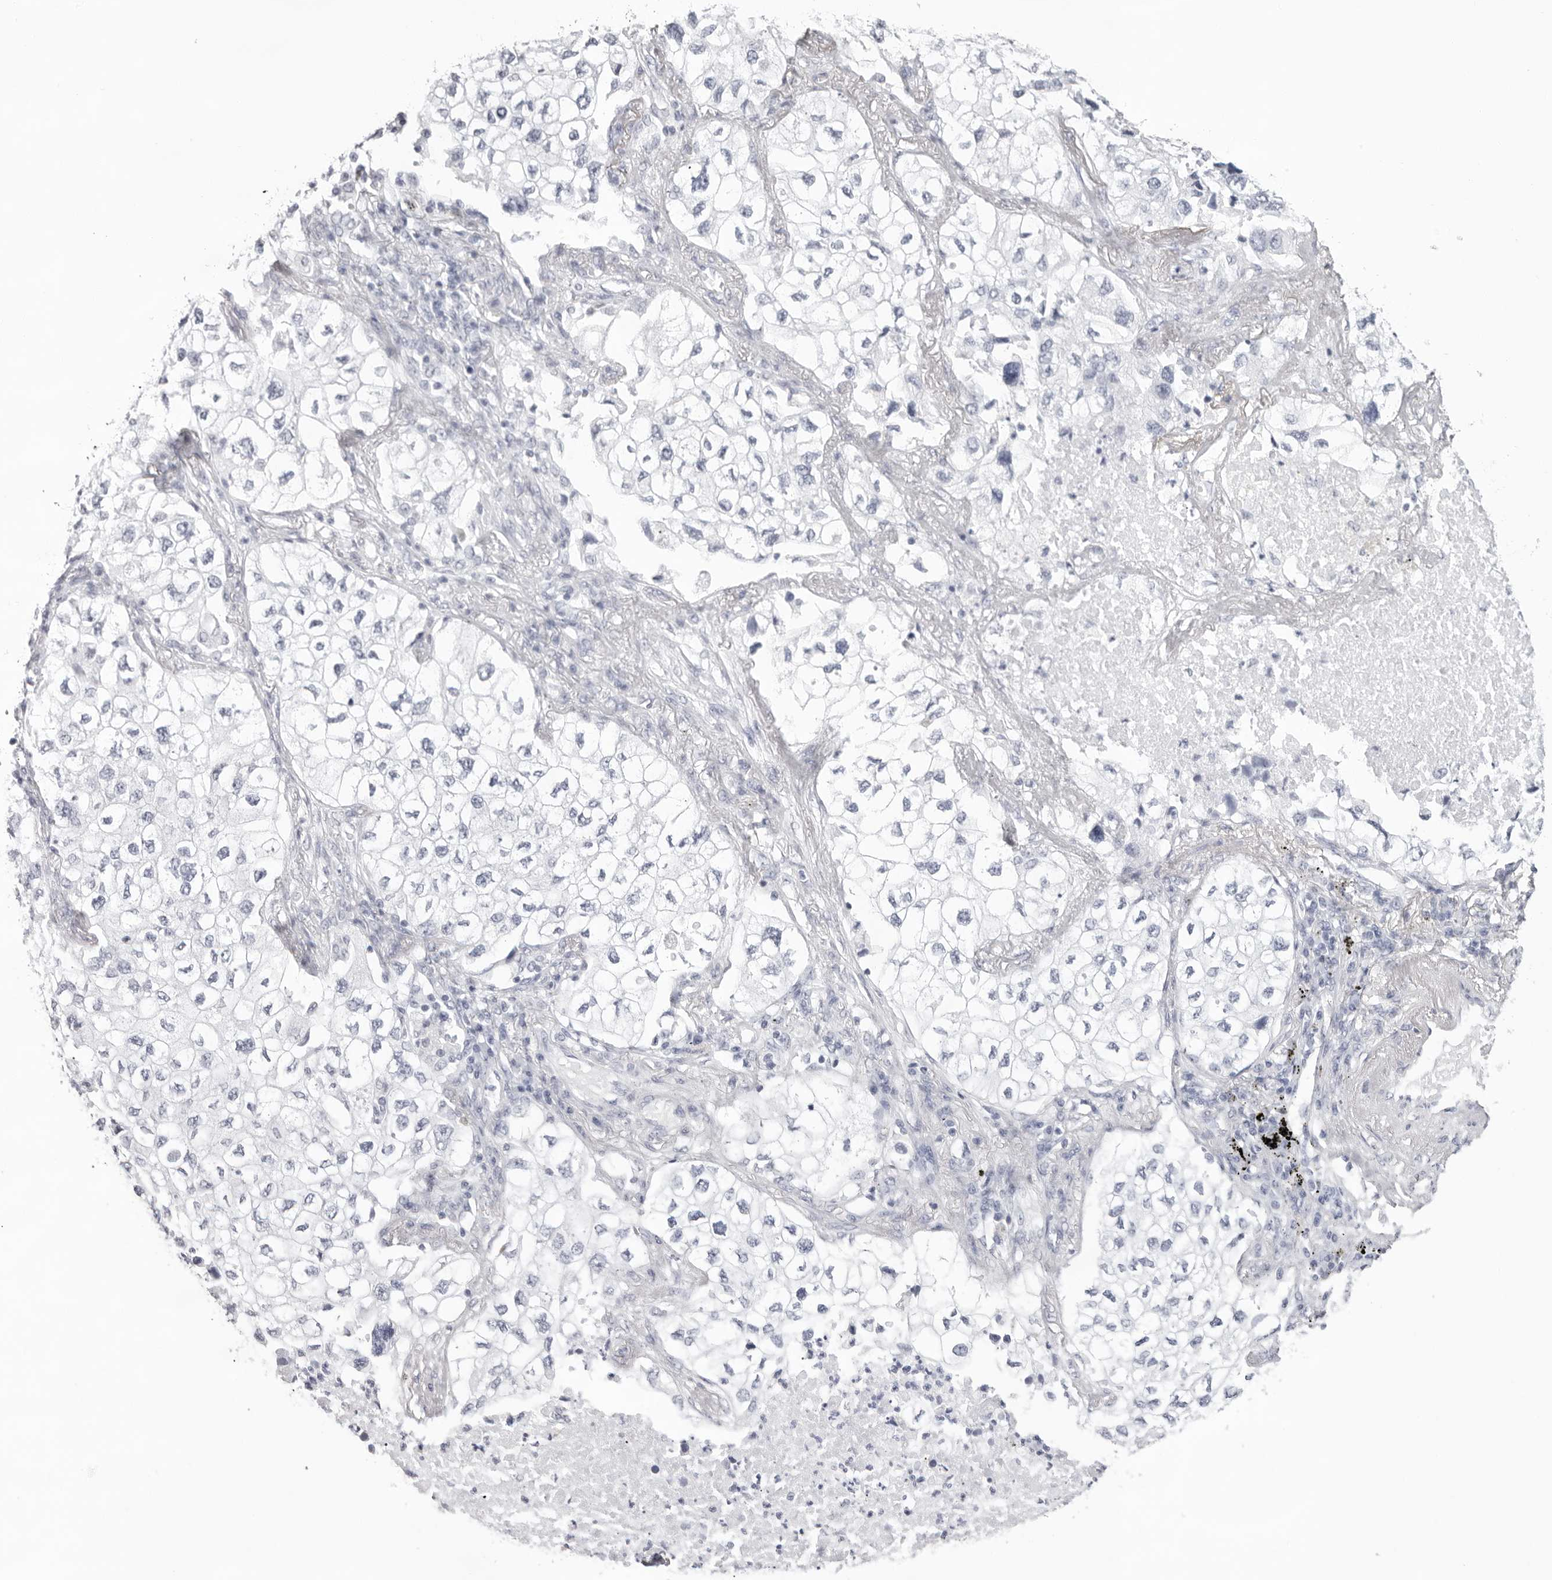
{"staining": {"intensity": "negative", "quantity": "none", "location": "none"}, "tissue": "lung cancer", "cell_type": "Tumor cells", "image_type": "cancer", "snomed": [{"axis": "morphology", "description": "Adenocarcinoma, NOS"}, {"axis": "topography", "description": "Lung"}], "caption": "IHC of lung cancer (adenocarcinoma) demonstrates no staining in tumor cells.", "gene": "INSL3", "patient": {"sex": "male", "age": 63}}